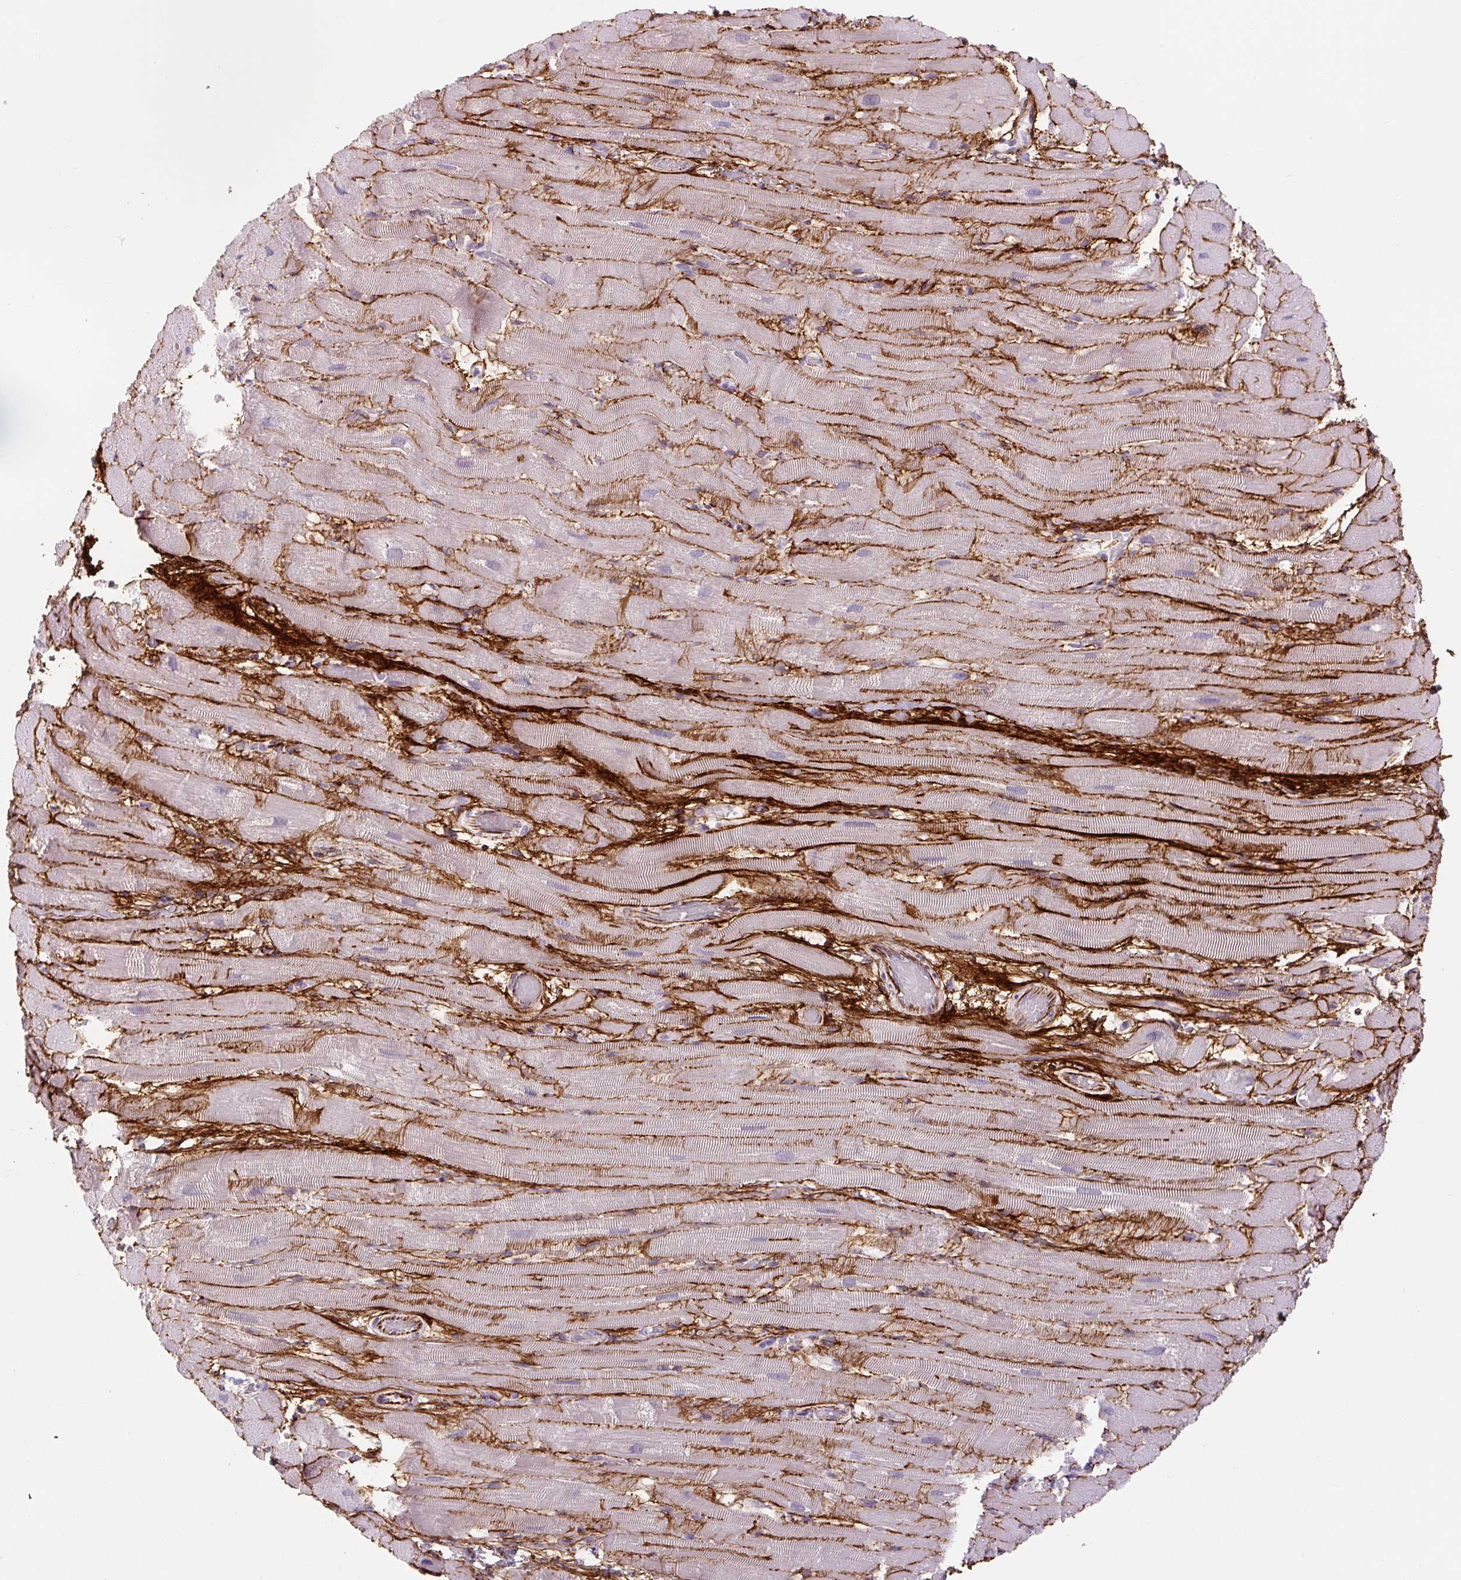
{"staining": {"intensity": "negative", "quantity": "none", "location": "none"}, "tissue": "heart muscle", "cell_type": "Cardiomyocytes", "image_type": "normal", "snomed": [{"axis": "morphology", "description": "Normal tissue, NOS"}, {"axis": "topography", "description": "Heart"}], "caption": "DAB (3,3'-diaminobenzidine) immunohistochemical staining of benign human heart muscle demonstrates no significant positivity in cardiomyocytes.", "gene": "FBN1", "patient": {"sex": "male", "age": 37}}